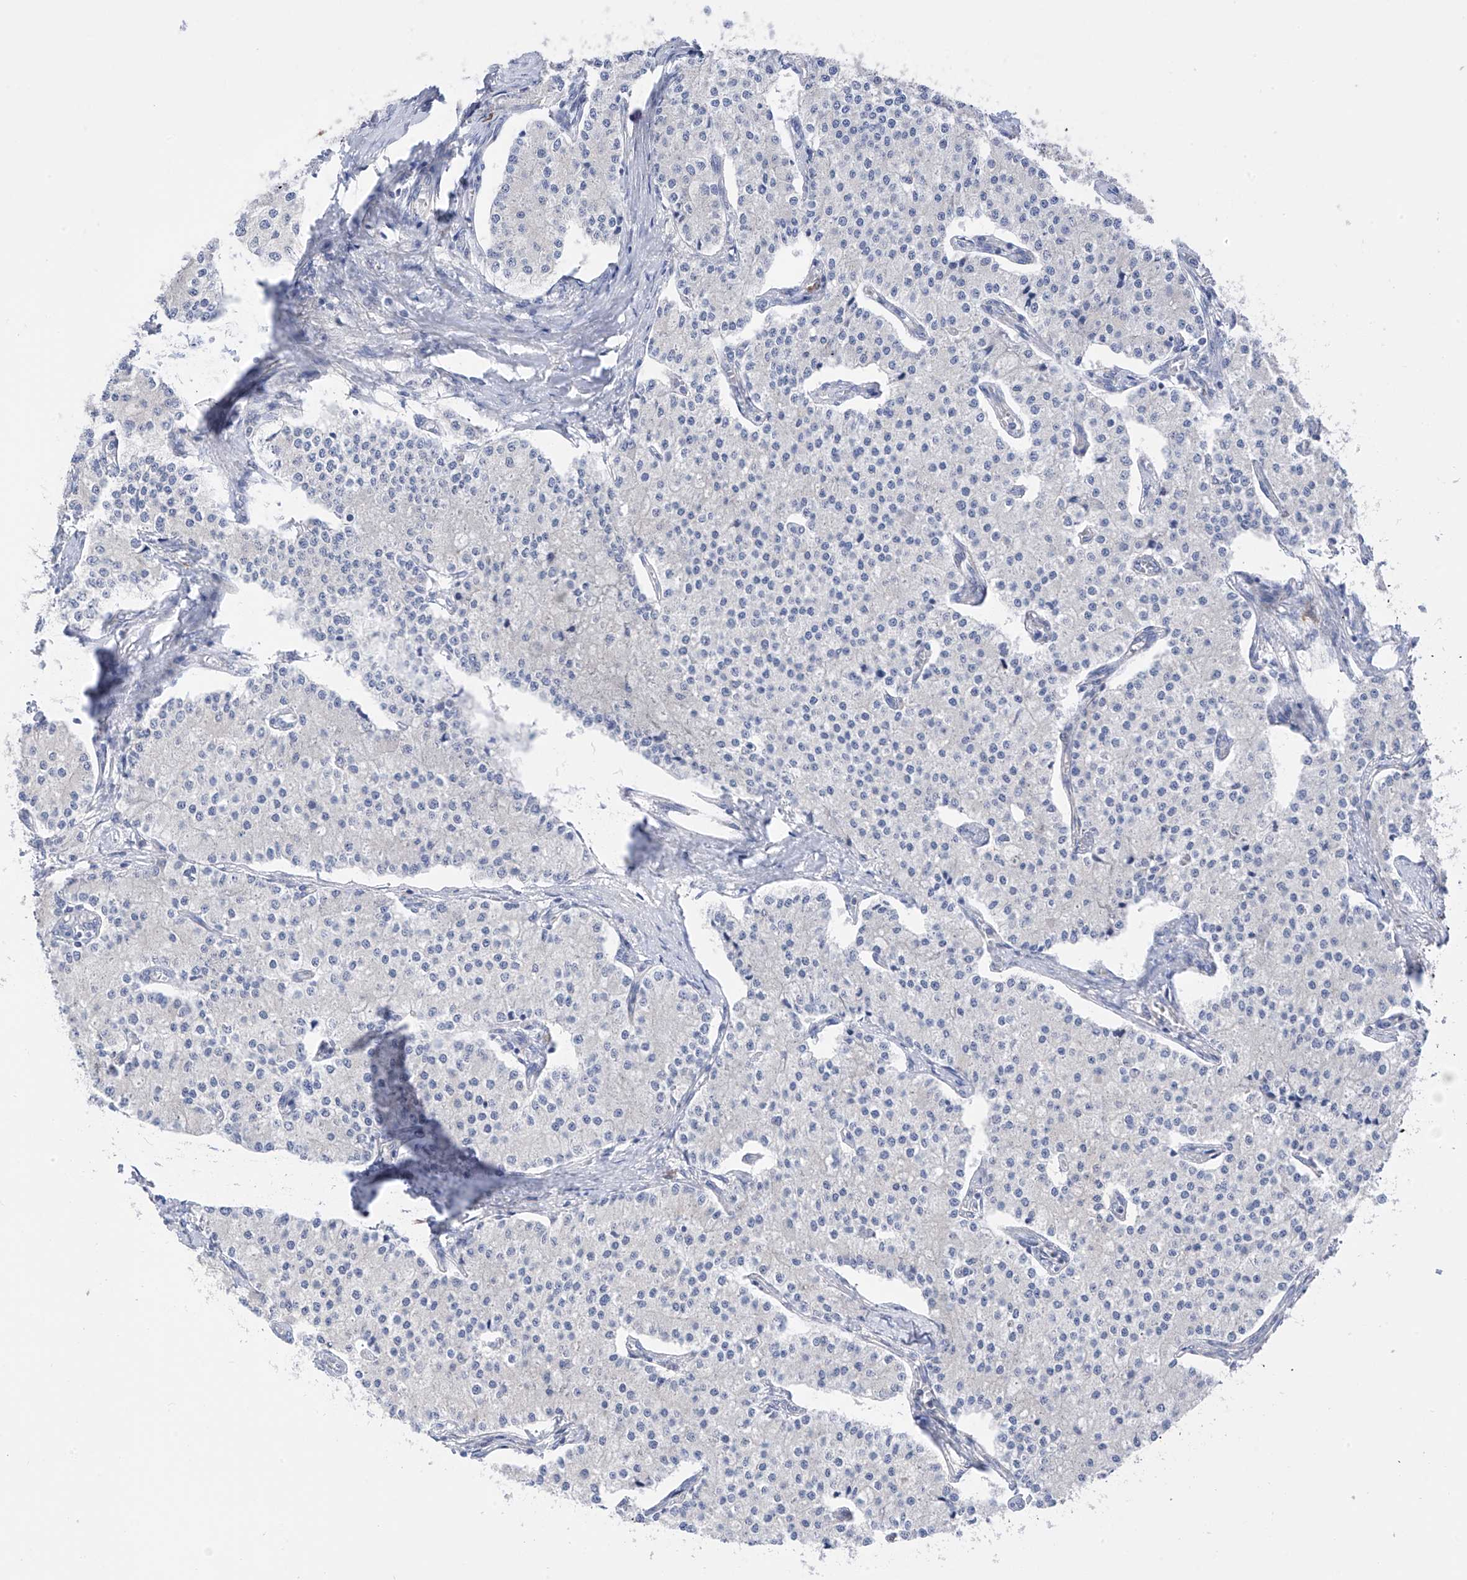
{"staining": {"intensity": "negative", "quantity": "none", "location": "none"}, "tissue": "carcinoid", "cell_type": "Tumor cells", "image_type": "cancer", "snomed": [{"axis": "morphology", "description": "Carcinoid, malignant, NOS"}, {"axis": "topography", "description": "Colon"}], "caption": "The immunohistochemistry image has no significant expression in tumor cells of carcinoid tissue.", "gene": "REC8", "patient": {"sex": "female", "age": 52}}